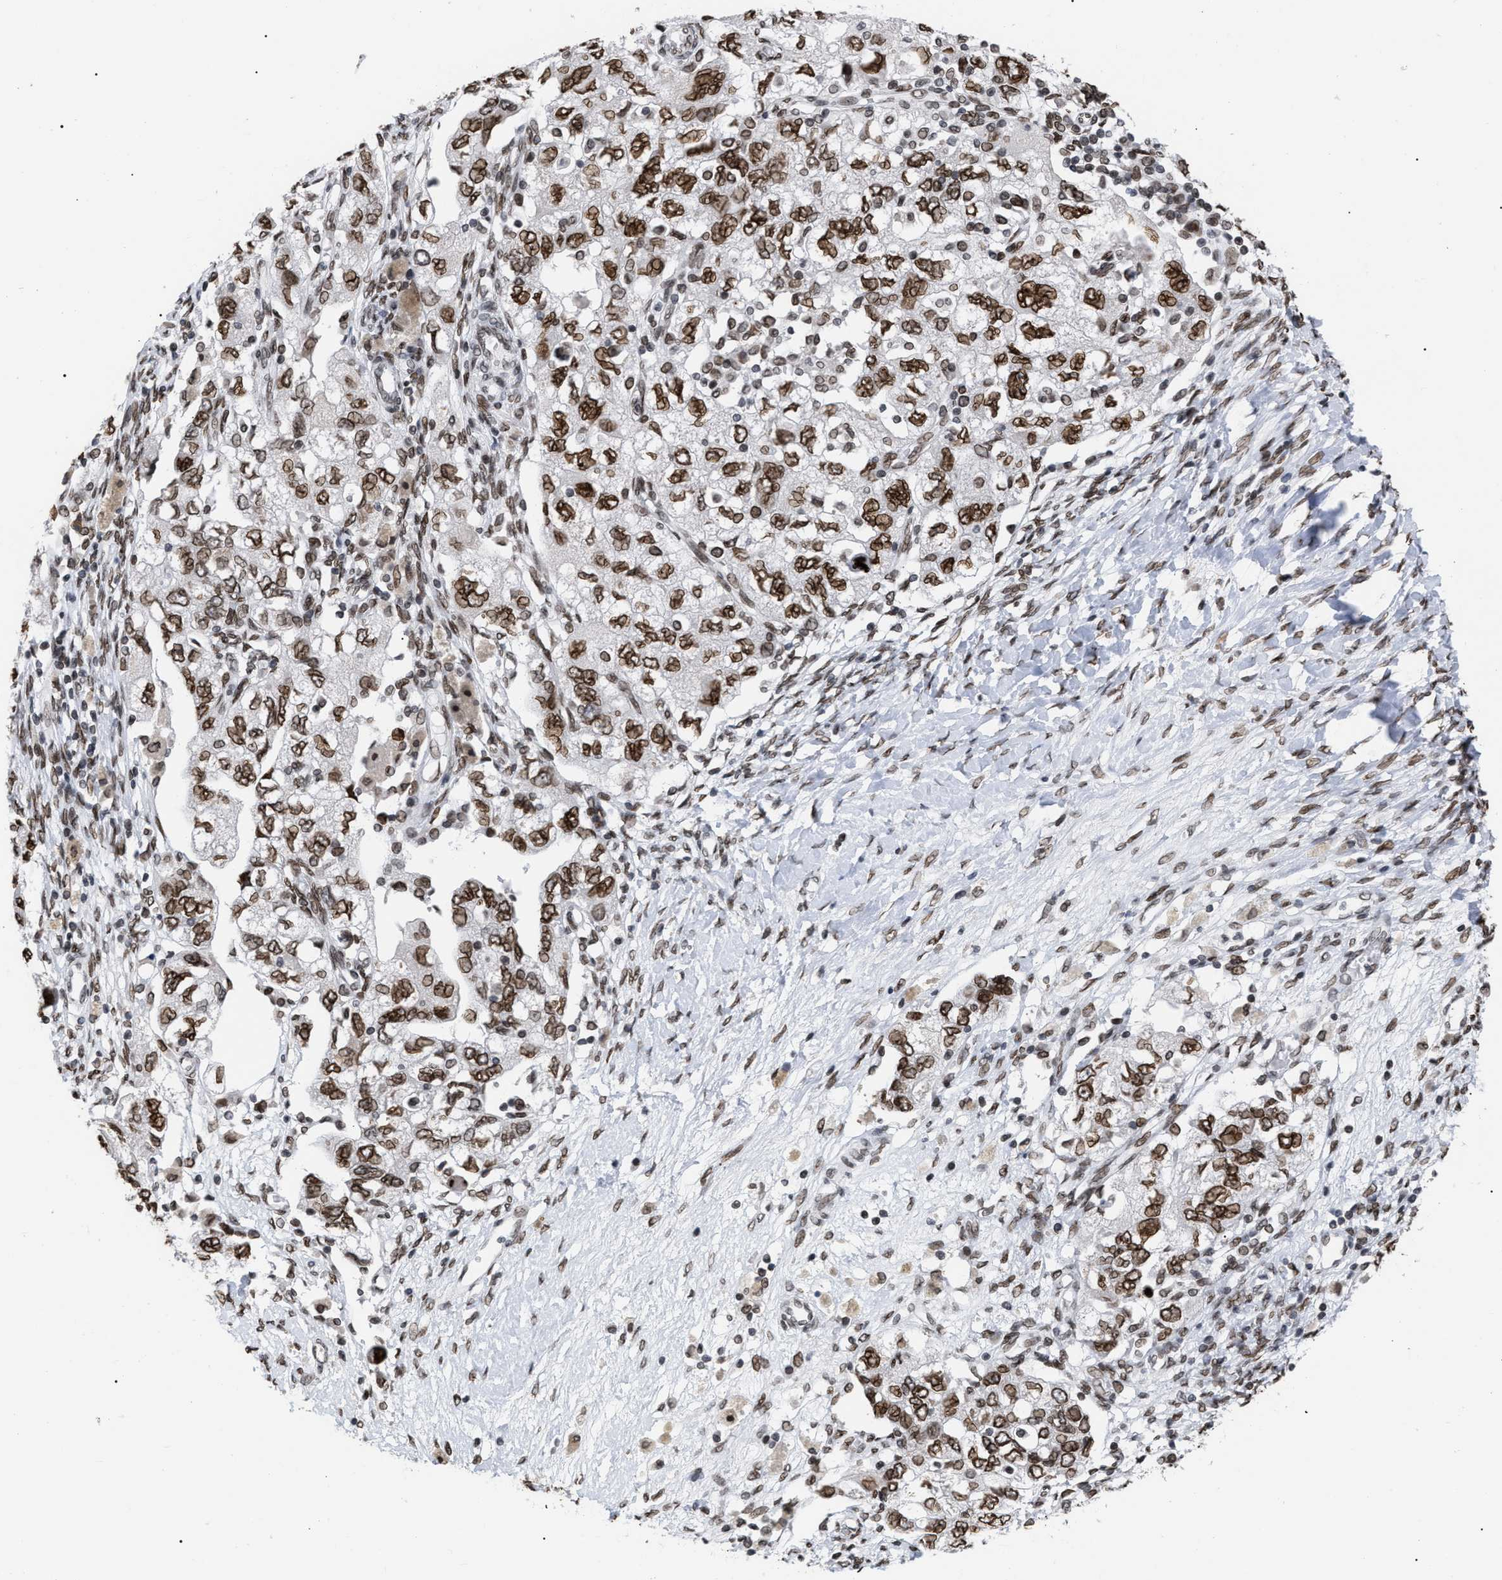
{"staining": {"intensity": "moderate", "quantity": ">75%", "location": "nuclear"}, "tissue": "ovarian cancer", "cell_type": "Tumor cells", "image_type": "cancer", "snomed": [{"axis": "morphology", "description": "Carcinoma, NOS"}, {"axis": "morphology", "description": "Cystadenocarcinoma, serous, NOS"}, {"axis": "topography", "description": "Ovary"}], "caption": "Immunohistochemical staining of human ovarian cancer (serous cystadenocarcinoma) displays medium levels of moderate nuclear protein expression in approximately >75% of tumor cells. Nuclei are stained in blue.", "gene": "TPR", "patient": {"sex": "female", "age": 69}}